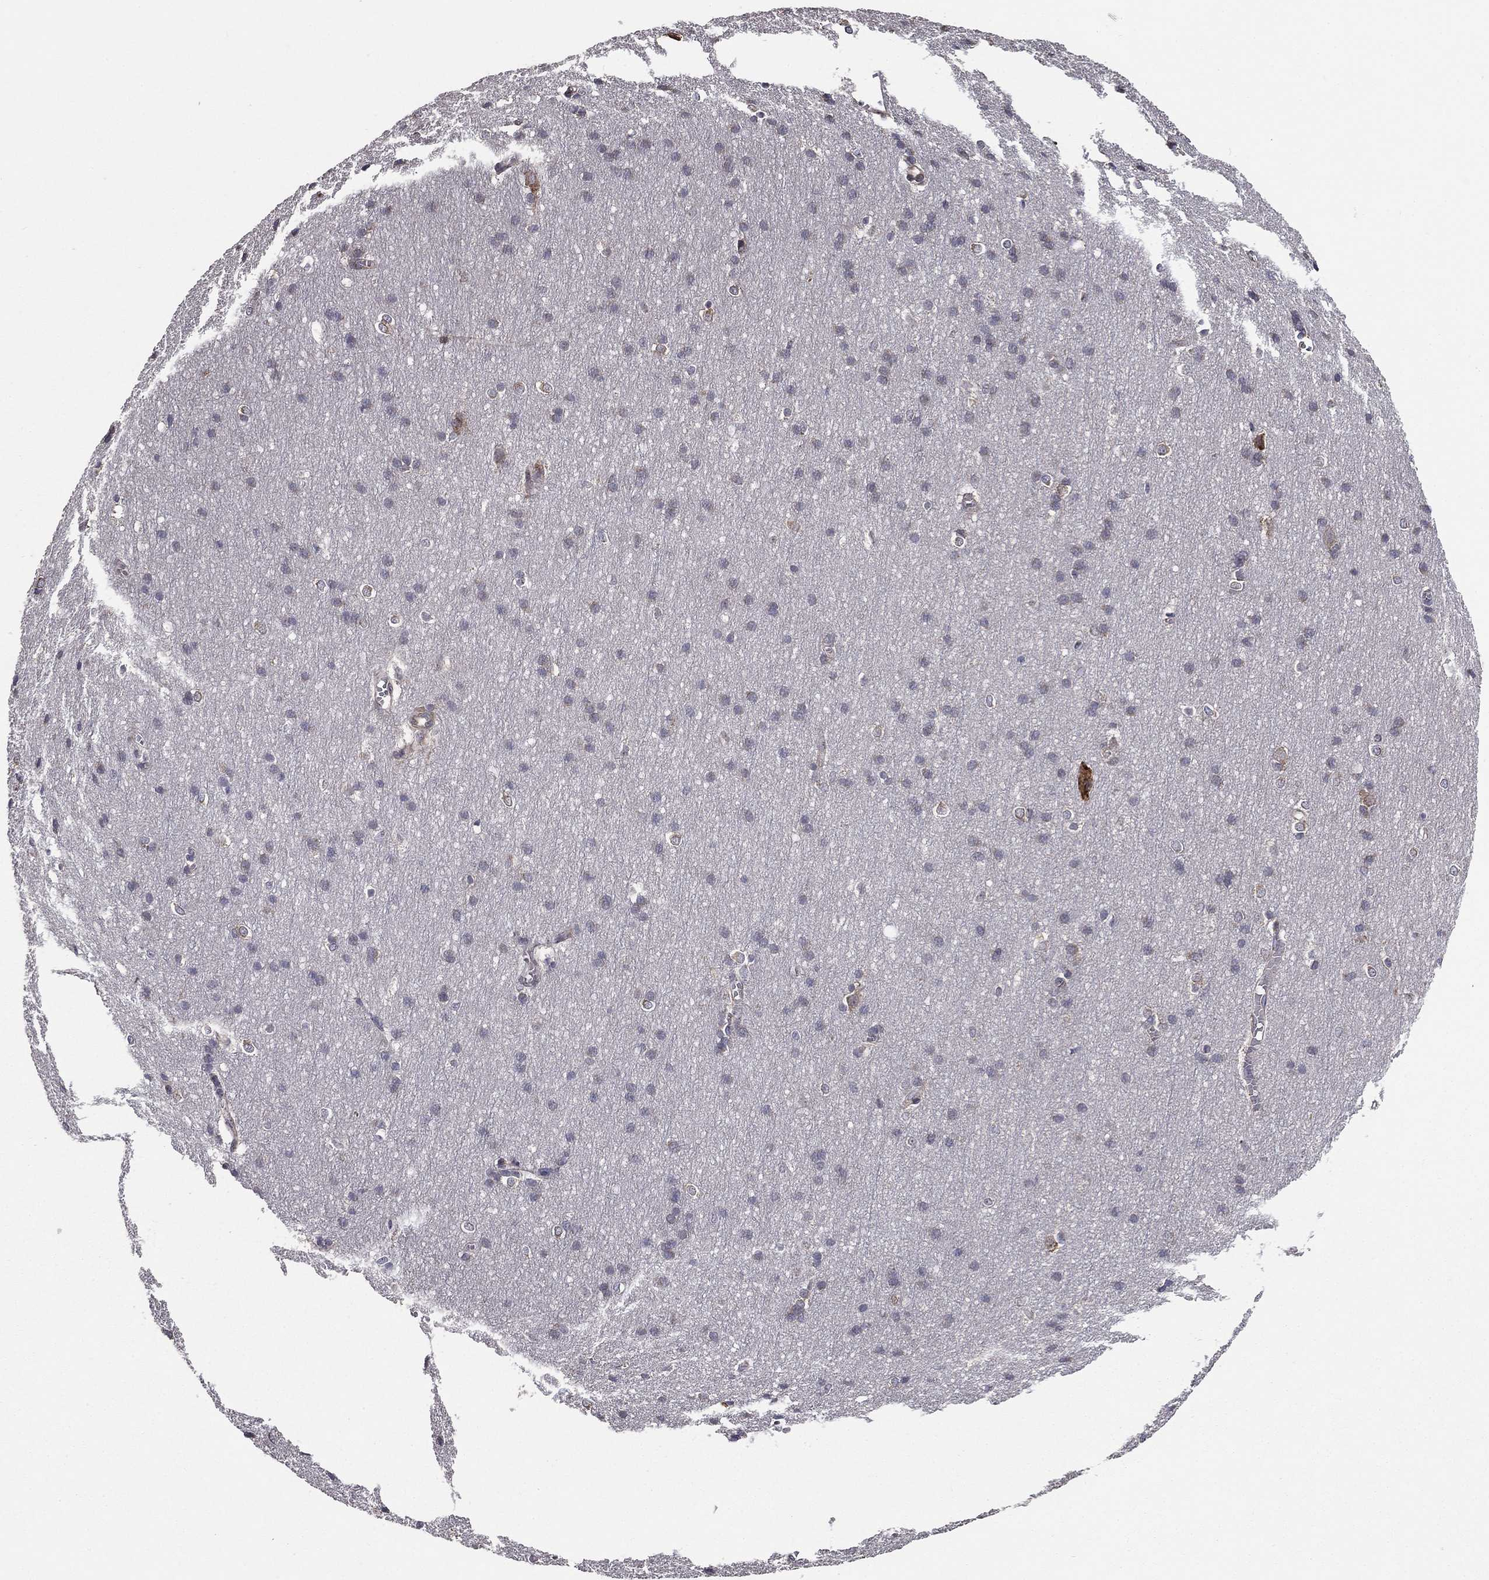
{"staining": {"intensity": "negative", "quantity": "none", "location": "none"}, "tissue": "cerebral cortex", "cell_type": "Endothelial cells", "image_type": "normal", "snomed": [{"axis": "morphology", "description": "Normal tissue, NOS"}, {"axis": "topography", "description": "Cerebral cortex"}], "caption": "An IHC histopathology image of unremarkable cerebral cortex is shown. There is no staining in endothelial cells of cerebral cortex.", "gene": "NKIRAS1", "patient": {"sex": "male", "age": 37}}